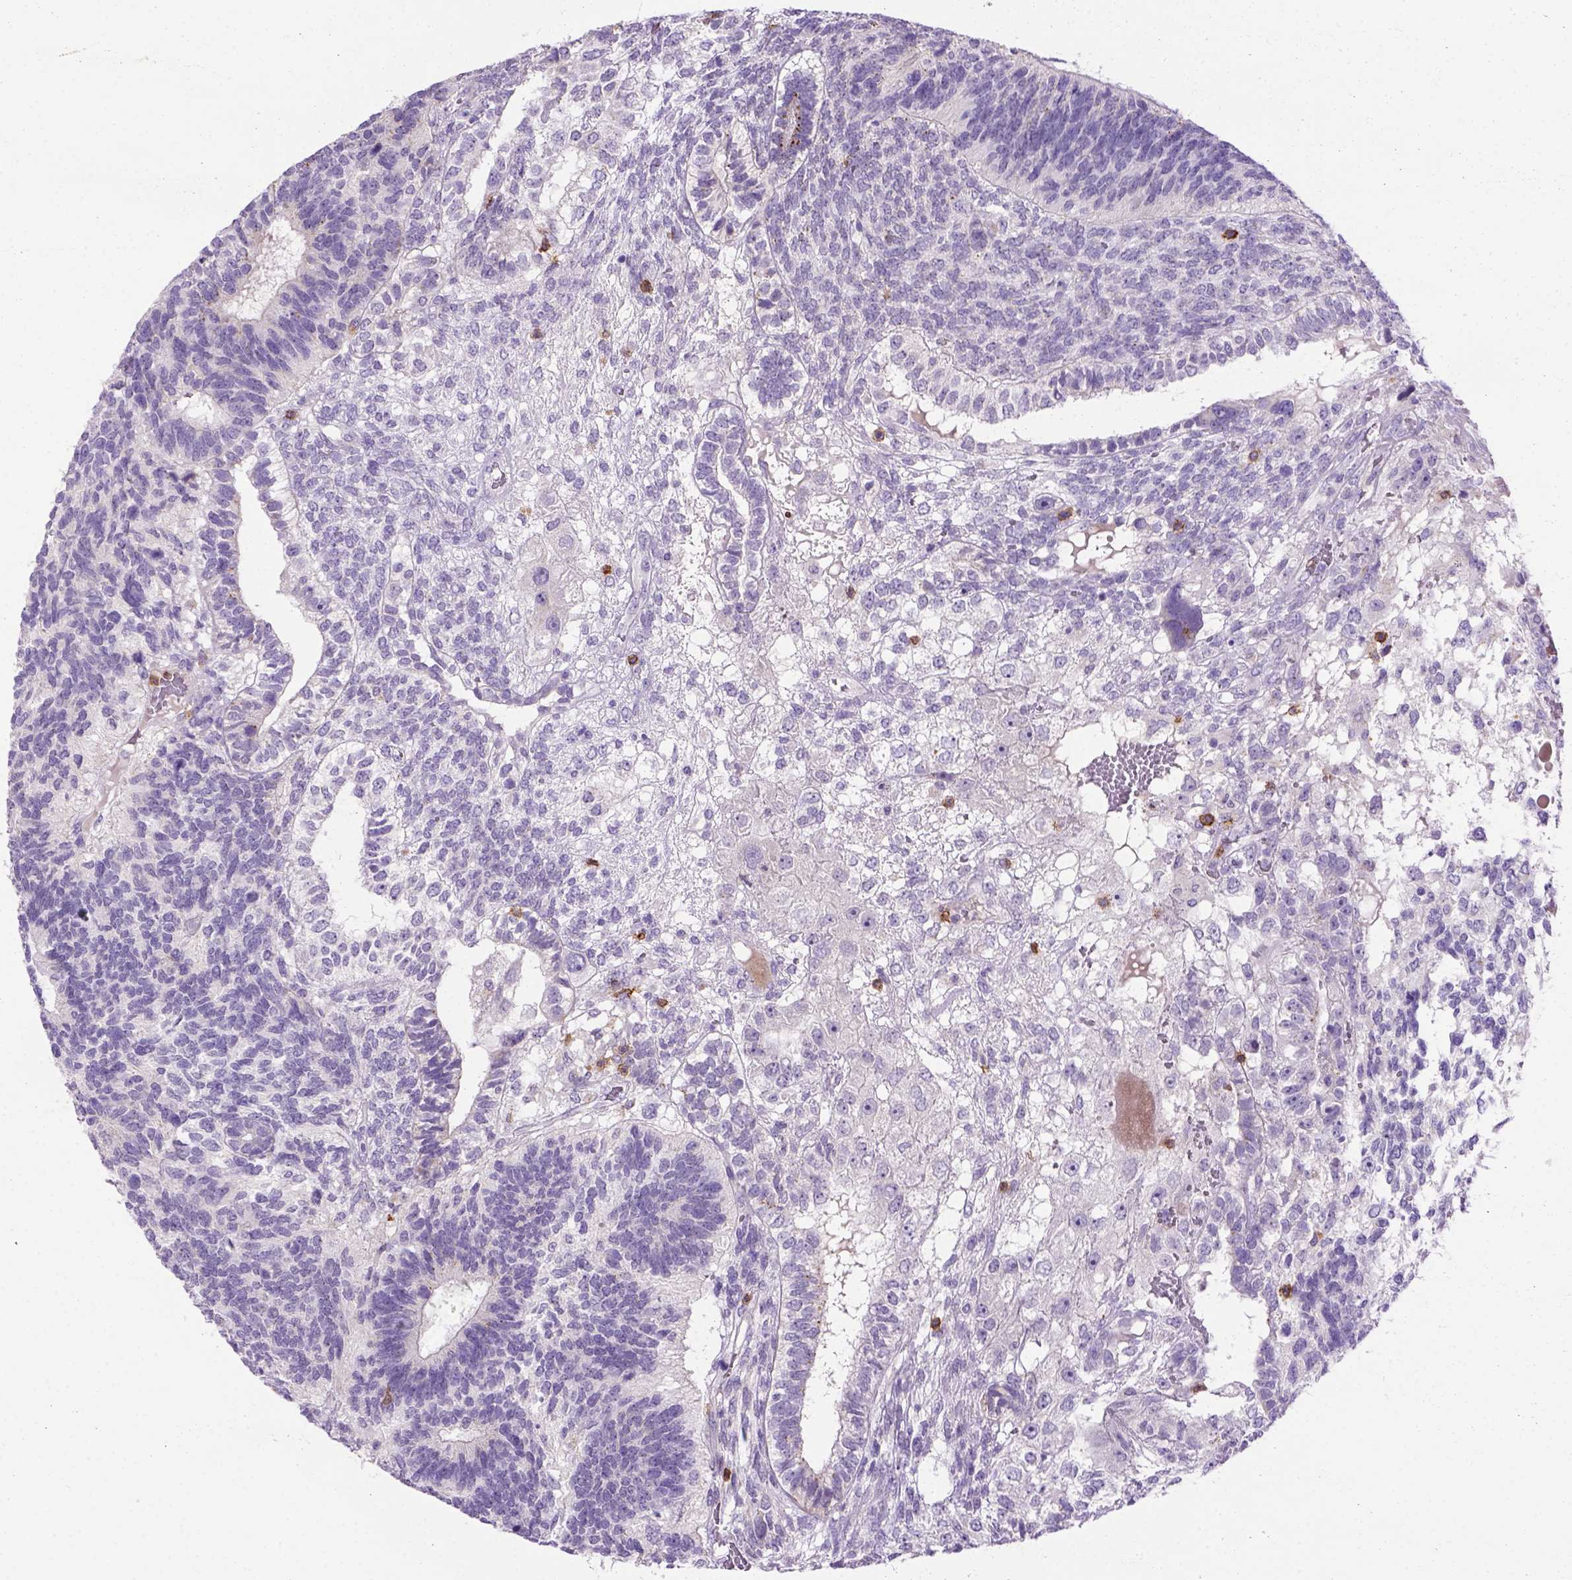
{"staining": {"intensity": "negative", "quantity": "none", "location": "none"}, "tissue": "testis cancer", "cell_type": "Tumor cells", "image_type": "cancer", "snomed": [{"axis": "morphology", "description": "Seminoma, NOS"}, {"axis": "morphology", "description": "Carcinoma, Embryonal, NOS"}, {"axis": "topography", "description": "Testis"}], "caption": "High magnification brightfield microscopy of testis embryonal carcinoma stained with DAB (3,3'-diaminobenzidine) (brown) and counterstained with hematoxylin (blue): tumor cells show no significant positivity.", "gene": "CD3E", "patient": {"sex": "male", "age": 41}}